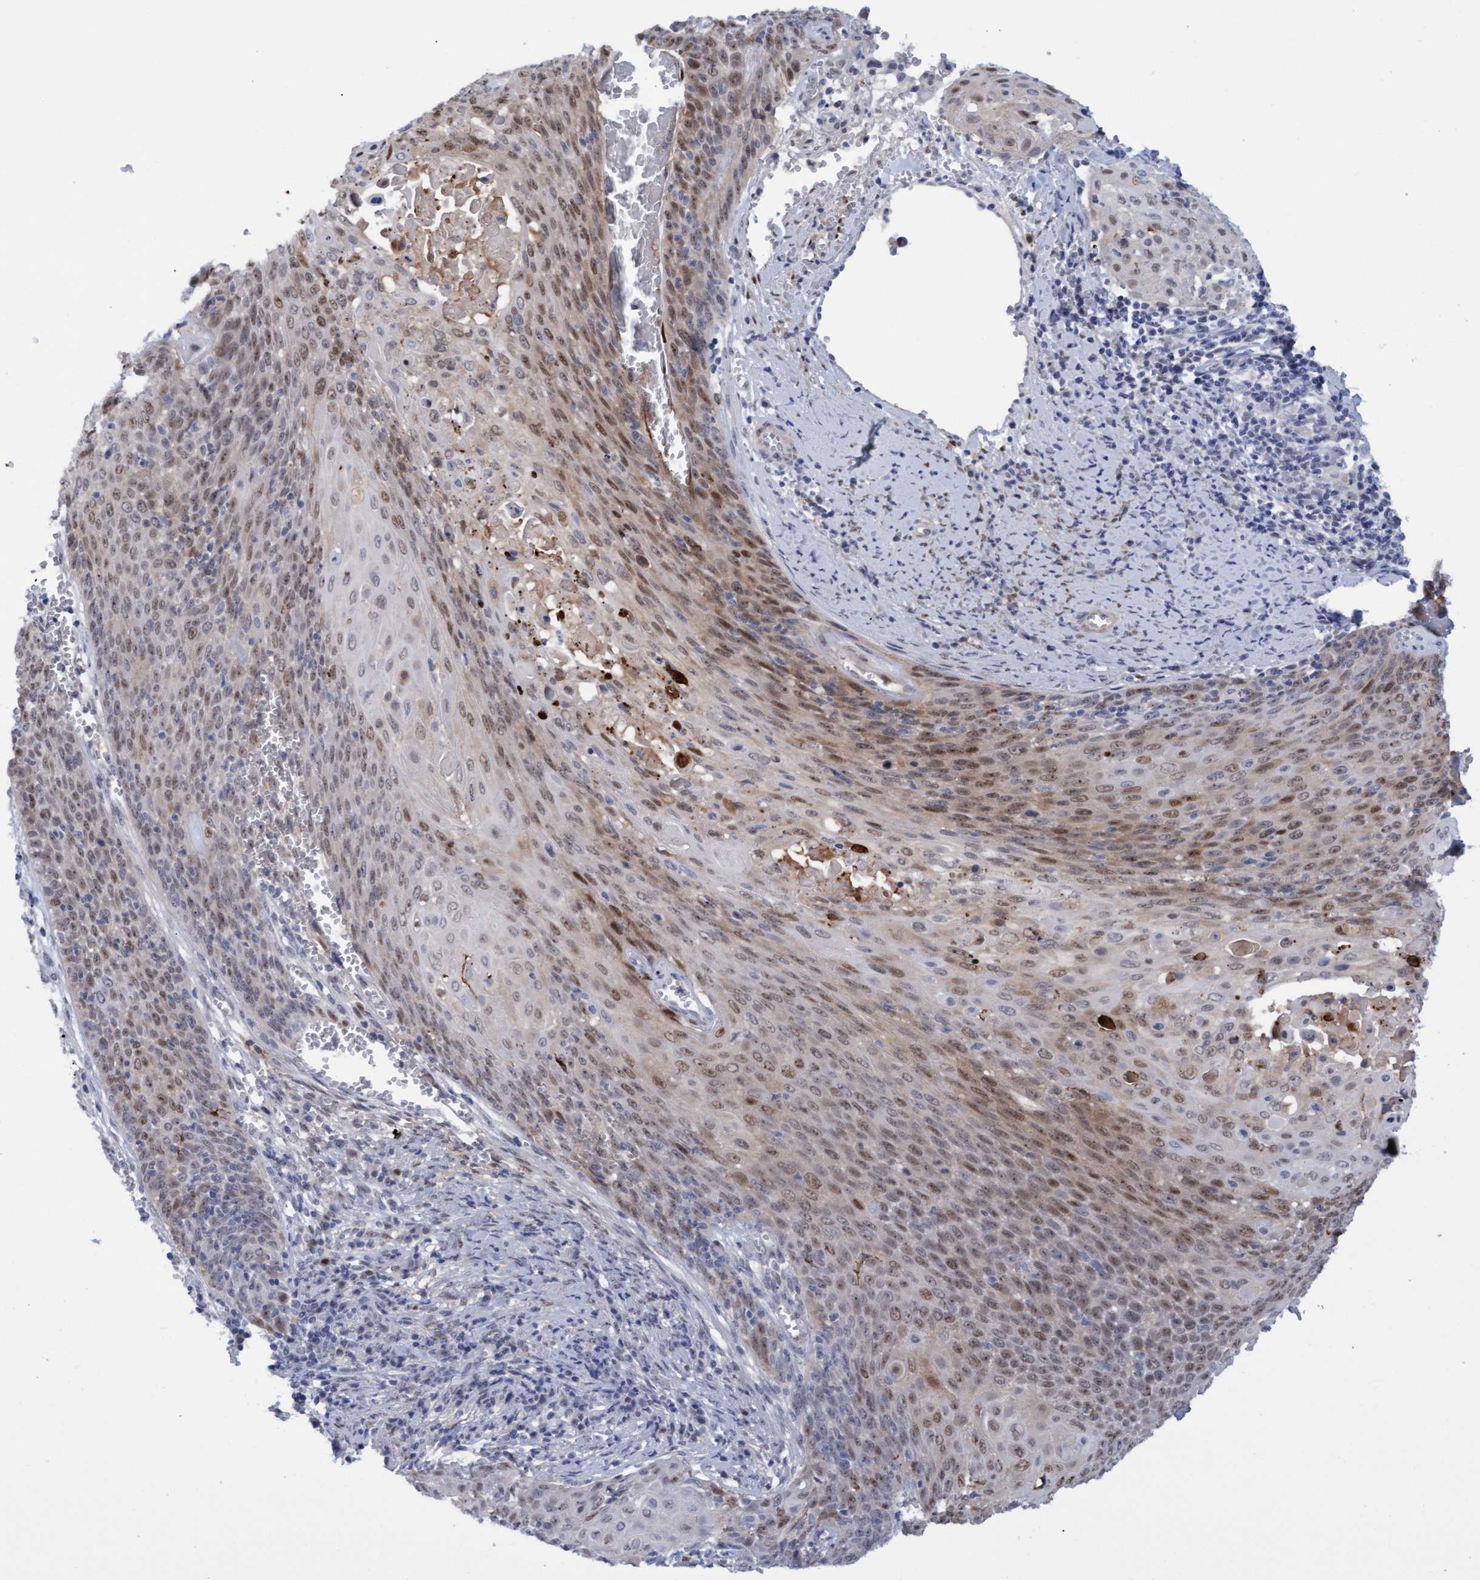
{"staining": {"intensity": "moderate", "quantity": "25%-75%", "location": "nuclear"}, "tissue": "cervical cancer", "cell_type": "Tumor cells", "image_type": "cancer", "snomed": [{"axis": "morphology", "description": "Squamous cell carcinoma, NOS"}, {"axis": "topography", "description": "Cervix"}], "caption": "High-magnification brightfield microscopy of cervical cancer stained with DAB (3,3'-diaminobenzidine) (brown) and counterstained with hematoxylin (blue). tumor cells exhibit moderate nuclear staining is seen in about25%-75% of cells.", "gene": "PINX1", "patient": {"sex": "female", "age": 39}}